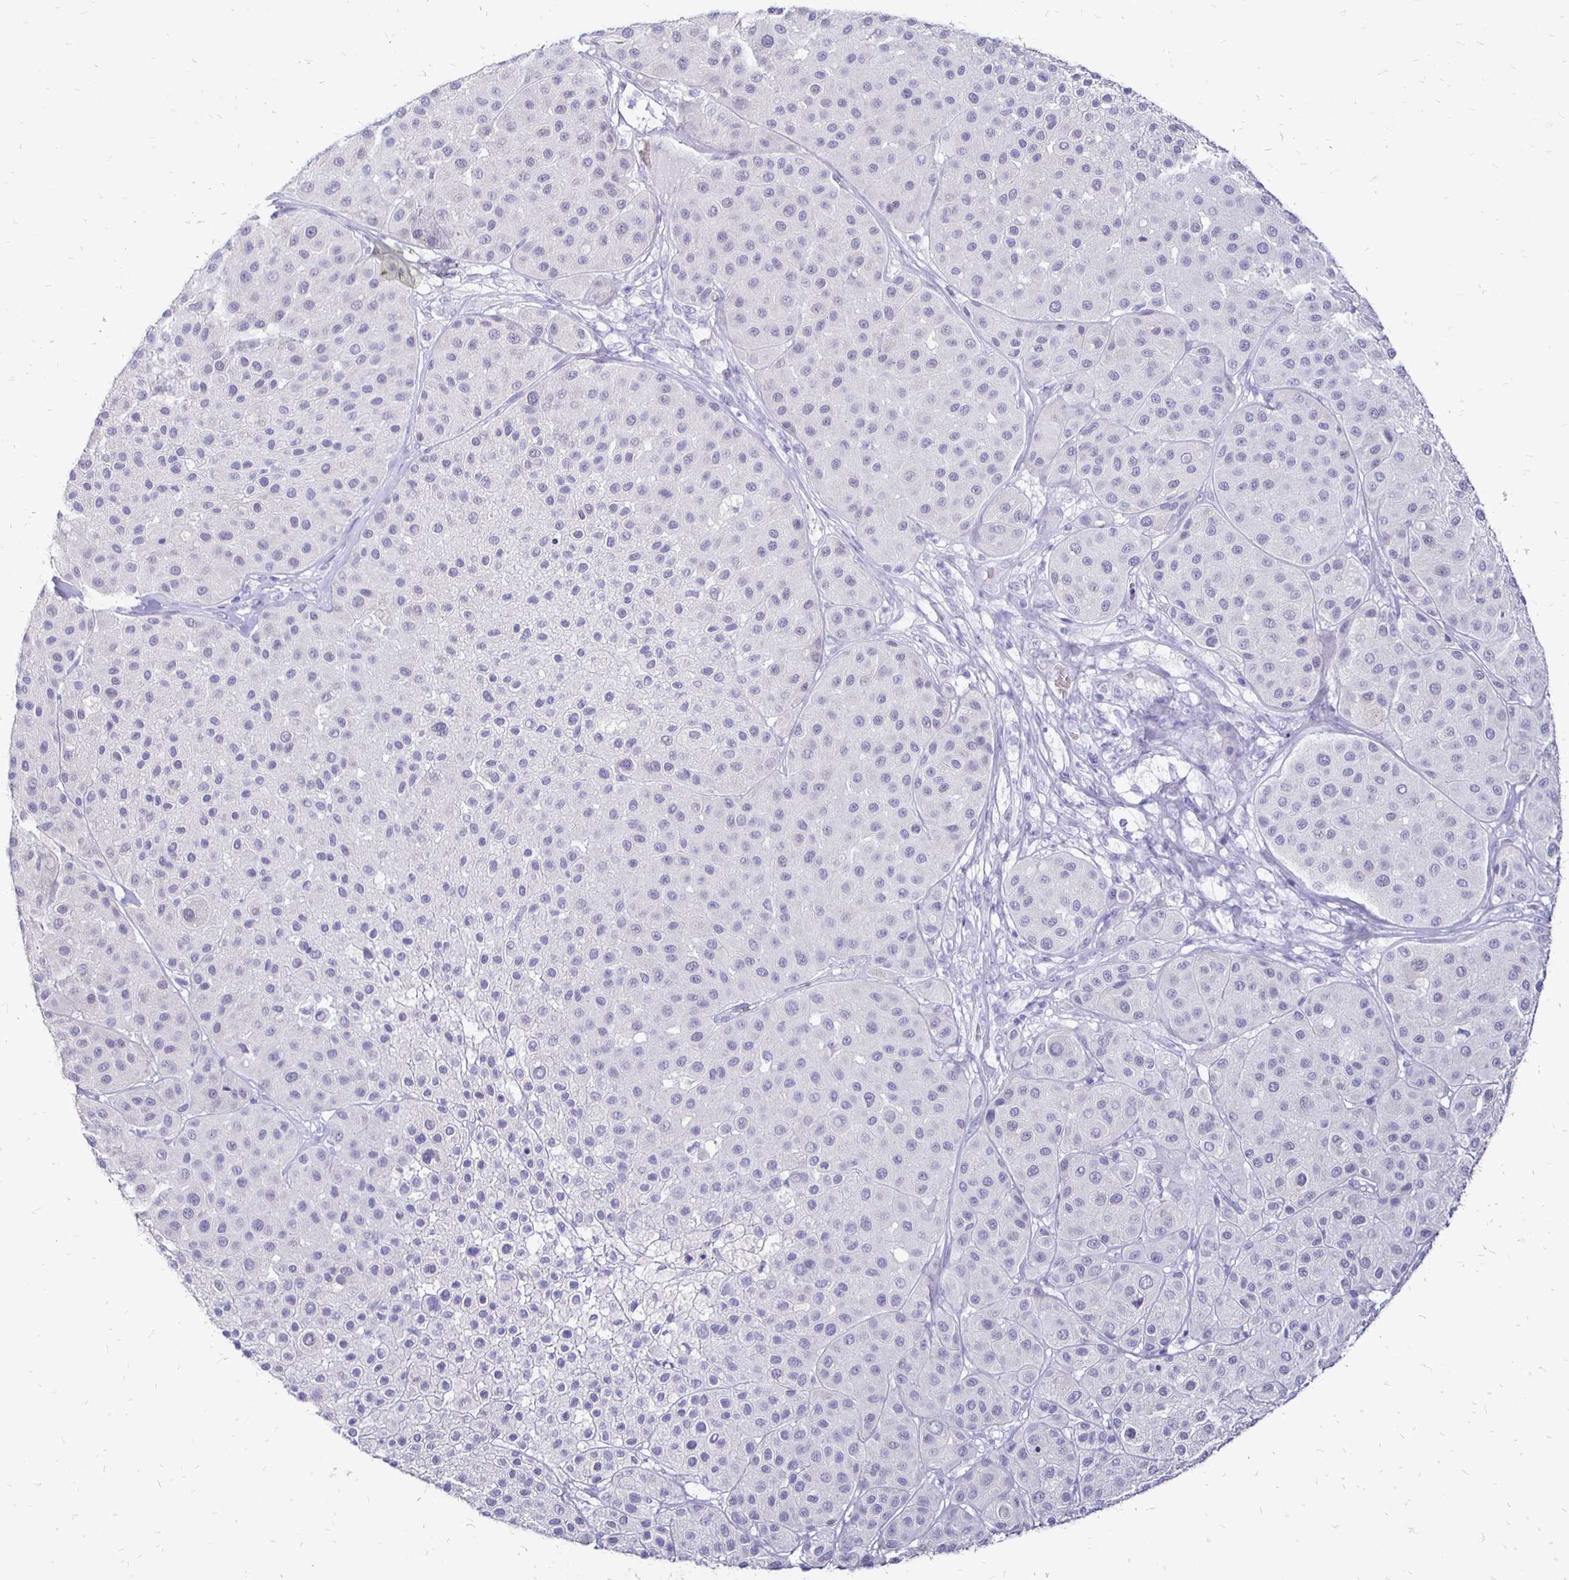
{"staining": {"intensity": "negative", "quantity": "none", "location": "none"}, "tissue": "melanoma", "cell_type": "Tumor cells", "image_type": "cancer", "snomed": [{"axis": "morphology", "description": "Malignant melanoma, Metastatic site"}, {"axis": "topography", "description": "Smooth muscle"}], "caption": "DAB (3,3'-diaminobenzidine) immunohistochemical staining of human malignant melanoma (metastatic site) exhibits no significant staining in tumor cells. (Stains: DAB immunohistochemistry (IHC) with hematoxylin counter stain, Microscopy: brightfield microscopy at high magnification).", "gene": "IRGC", "patient": {"sex": "male", "age": 41}}